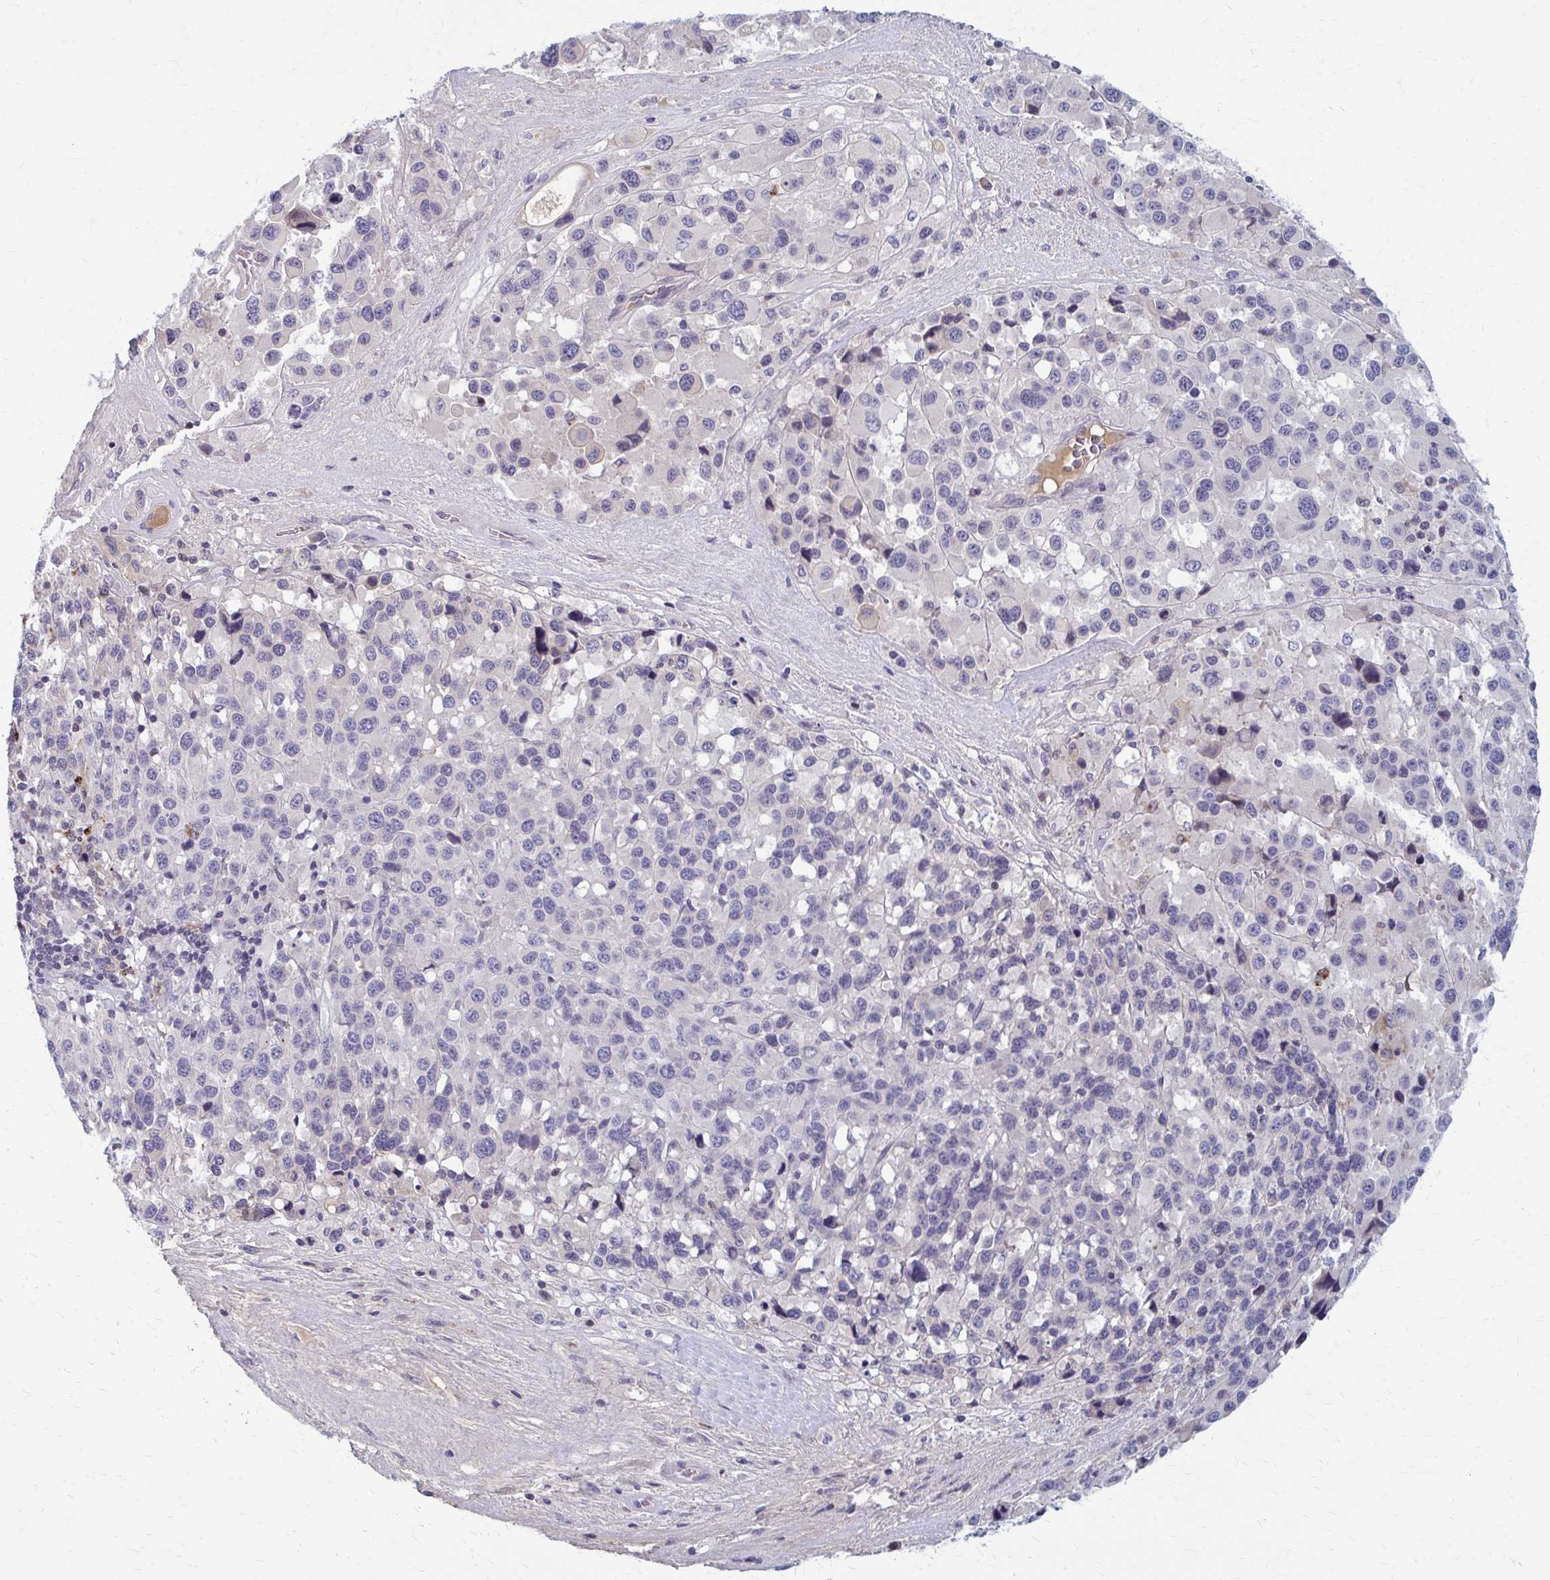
{"staining": {"intensity": "negative", "quantity": "none", "location": "none"}, "tissue": "melanoma", "cell_type": "Tumor cells", "image_type": "cancer", "snomed": [{"axis": "morphology", "description": "Malignant melanoma, Metastatic site"}, {"axis": "topography", "description": "Lymph node"}], "caption": "Human melanoma stained for a protein using immunohistochemistry (IHC) shows no positivity in tumor cells.", "gene": "MCRIP2", "patient": {"sex": "female", "age": 65}}